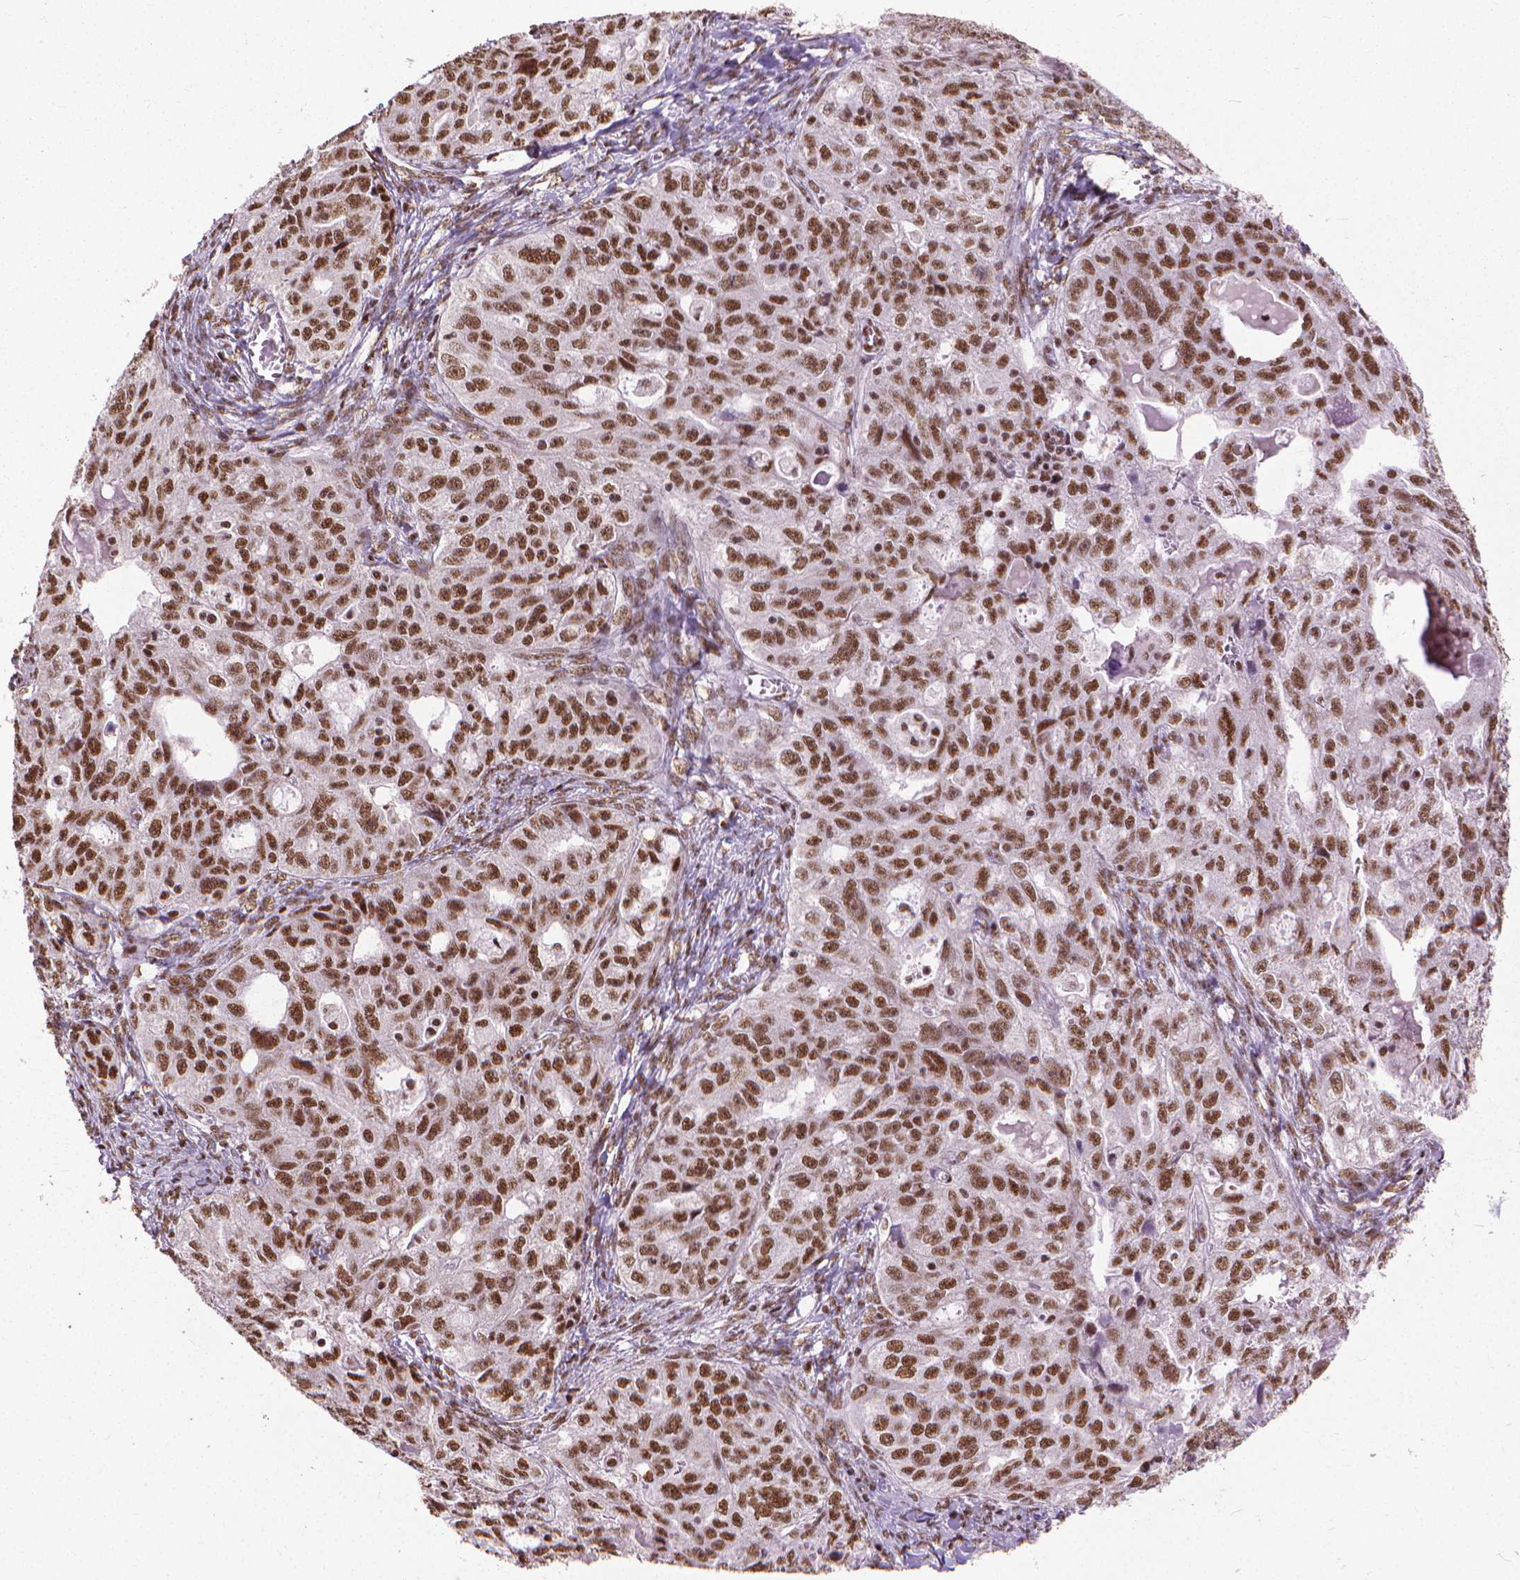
{"staining": {"intensity": "moderate", "quantity": ">75%", "location": "nuclear"}, "tissue": "ovarian cancer", "cell_type": "Tumor cells", "image_type": "cancer", "snomed": [{"axis": "morphology", "description": "Cystadenocarcinoma, serous, NOS"}, {"axis": "topography", "description": "Ovary"}], "caption": "Serous cystadenocarcinoma (ovarian) stained for a protein (brown) reveals moderate nuclear positive expression in approximately >75% of tumor cells.", "gene": "AKAP8", "patient": {"sex": "female", "age": 51}}